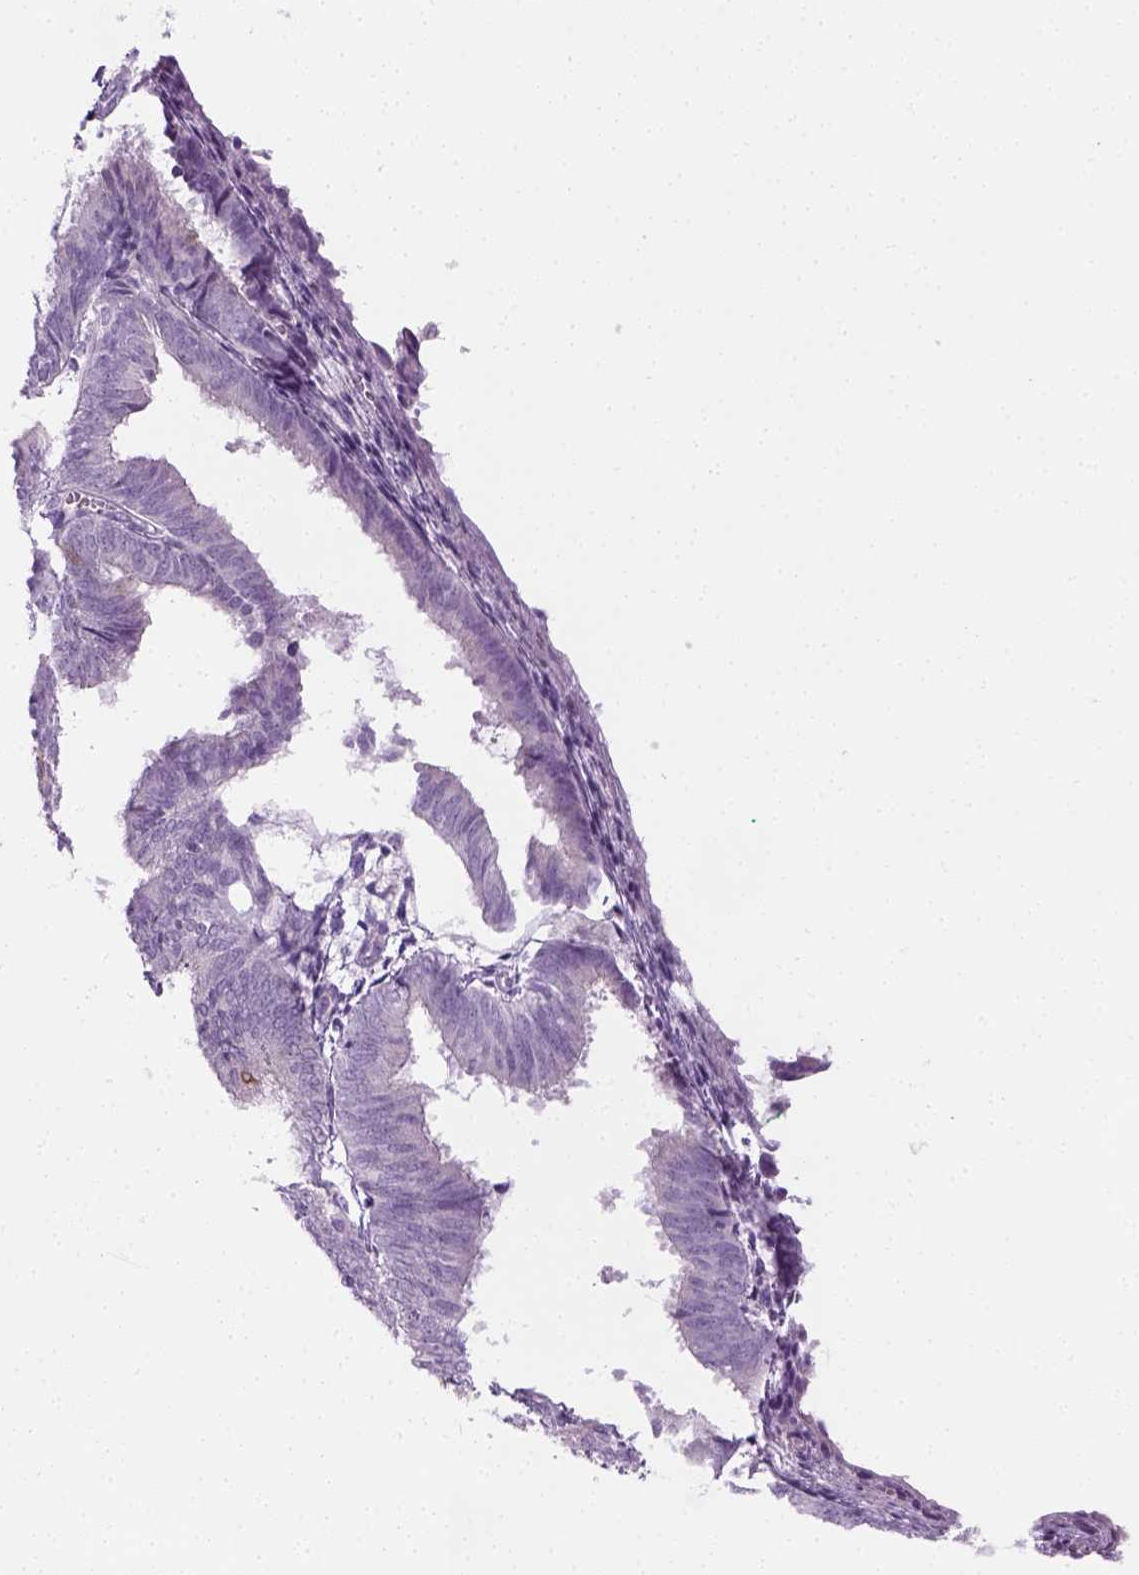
{"staining": {"intensity": "negative", "quantity": "none", "location": "none"}, "tissue": "endometrium", "cell_type": "Cells in endometrial stroma", "image_type": "normal", "snomed": [{"axis": "morphology", "description": "Normal tissue, NOS"}, {"axis": "topography", "description": "Endometrium"}], "caption": "DAB immunohistochemical staining of benign human endometrium displays no significant expression in cells in endometrial stroma. (Immunohistochemistry, brightfield microscopy, high magnification).", "gene": "CIBAR2", "patient": {"sex": "female", "age": 50}}